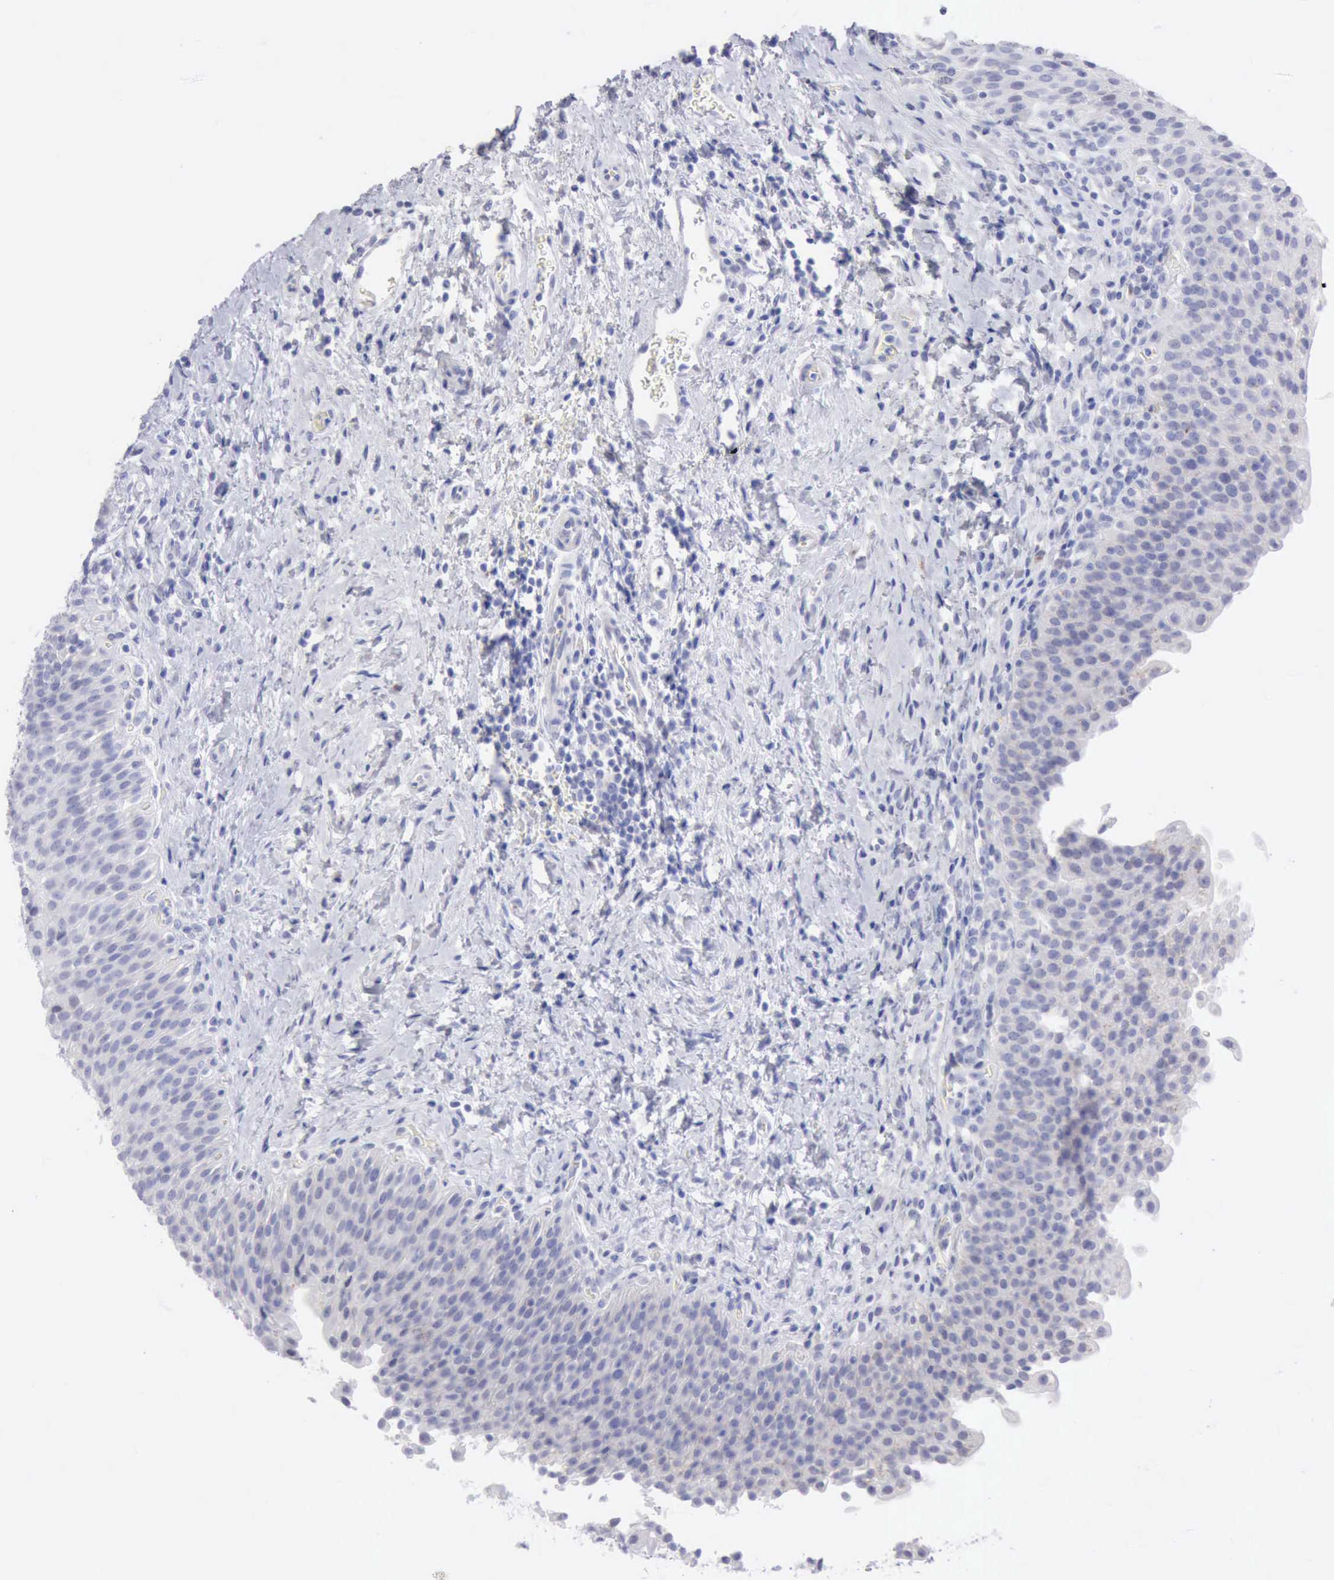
{"staining": {"intensity": "negative", "quantity": "none", "location": "none"}, "tissue": "urinary bladder", "cell_type": "Urothelial cells", "image_type": "normal", "snomed": [{"axis": "morphology", "description": "Normal tissue, NOS"}, {"axis": "topography", "description": "Urinary bladder"}], "caption": "High power microscopy image of an immunohistochemistry (IHC) micrograph of benign urinary bladder, revealing no significant expression in urothelial cells. (Immunohistochemistry, brightfield microscopy, high magnification).", "gene": "ANGEL1", "patient": {"sex": "male", "age": 51}}